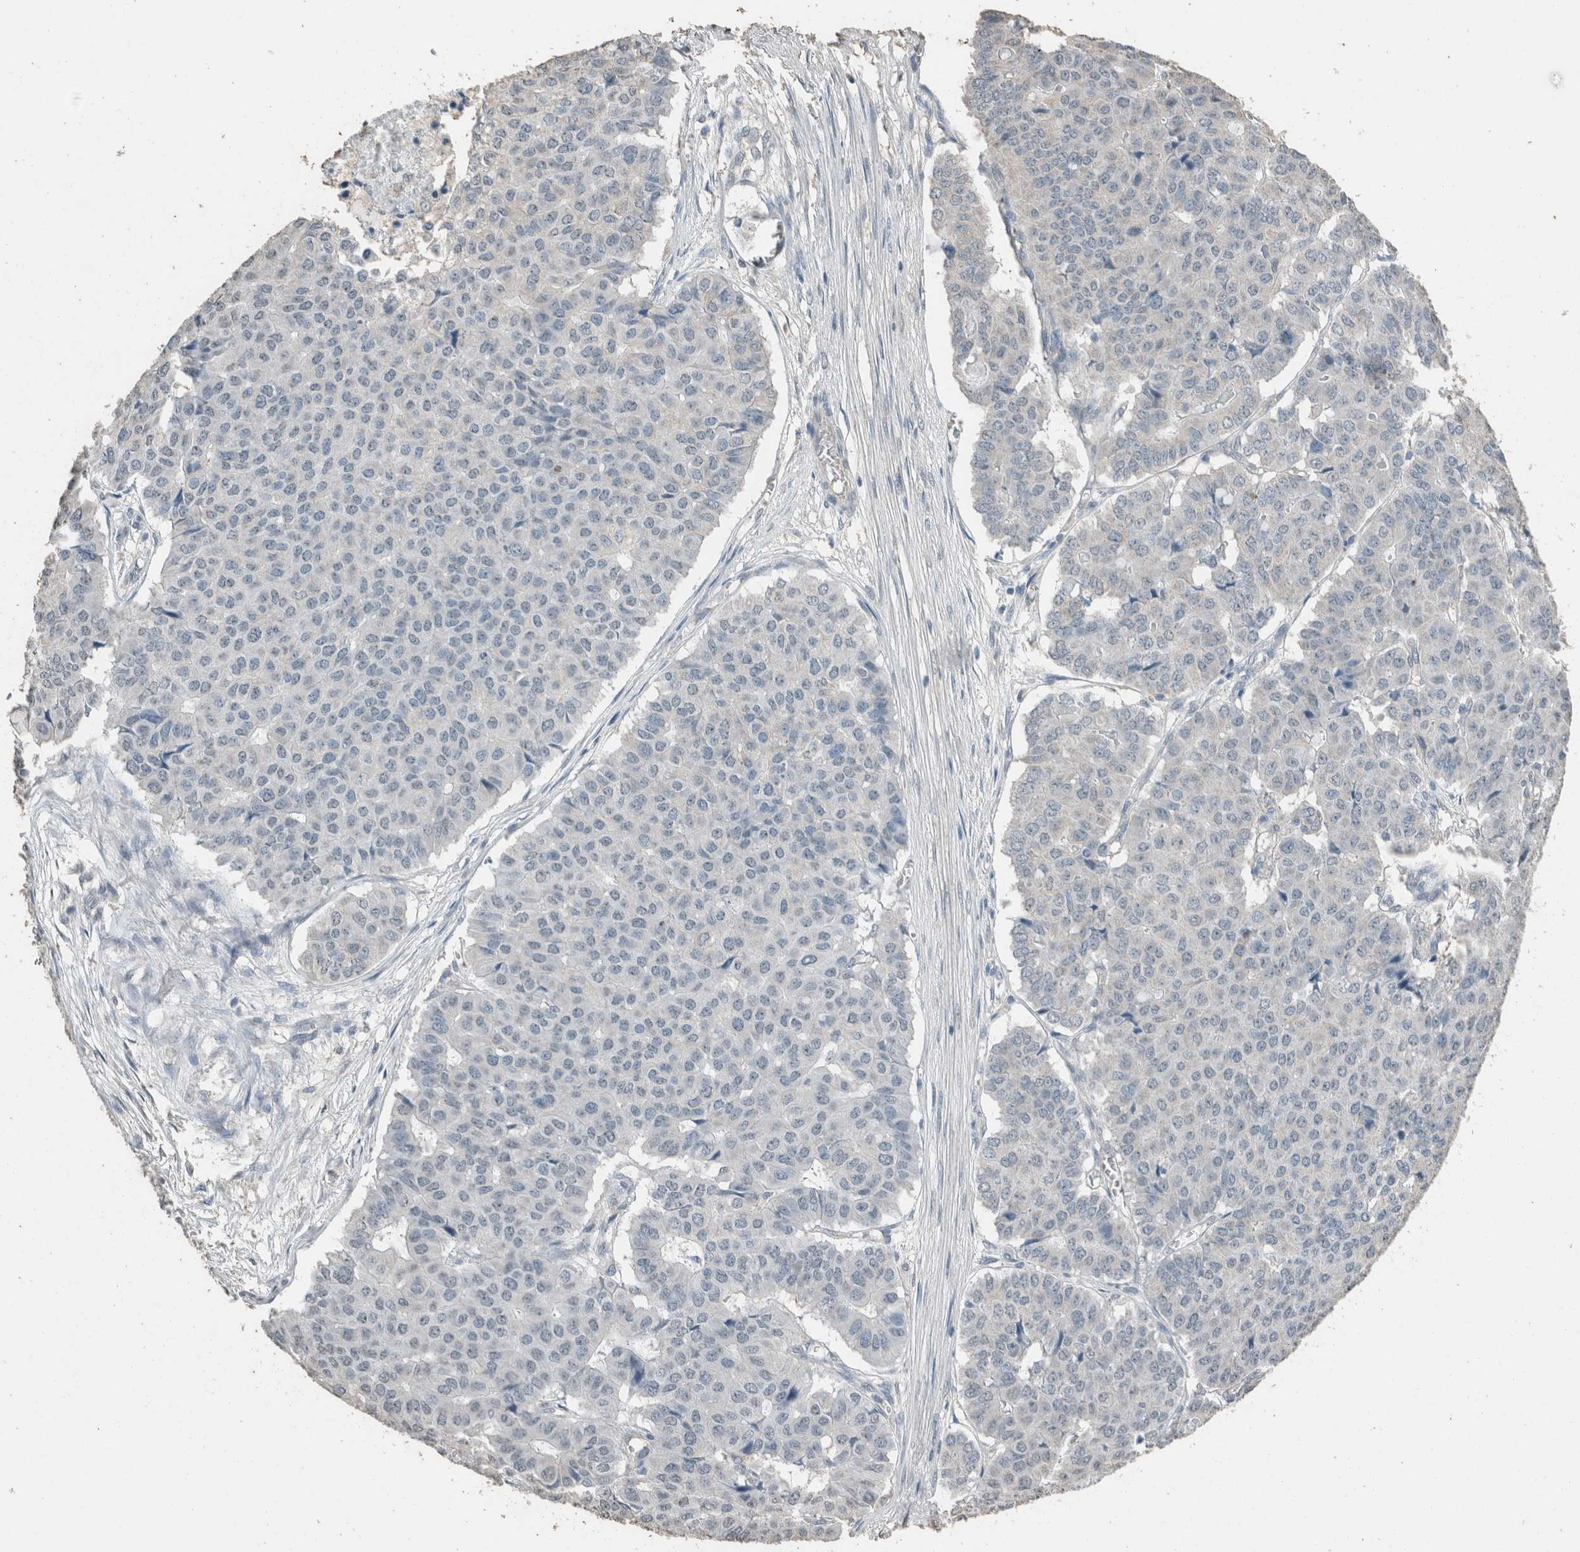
{"staining": {"intensity": "negative", "quantity": "none", "location": "none"}, "tissue": "pancreatic cancer", "cell_type": "Tumor cells", "image_type": "cancer", "snomed": [{"axis": "morphology", "description": "Adenocarcinoma, NOS"}, {"axis": "topography", "description": "Pancreas"}], "caption": "DAB immunohistochemical staining of pancreatic cancer (adenocarcinoma) displays no significant staining in tumor cells. Nuclei are stained in blue.", "gene": "ACVR2B", "patient": {"sex": "male", "age": 50}}